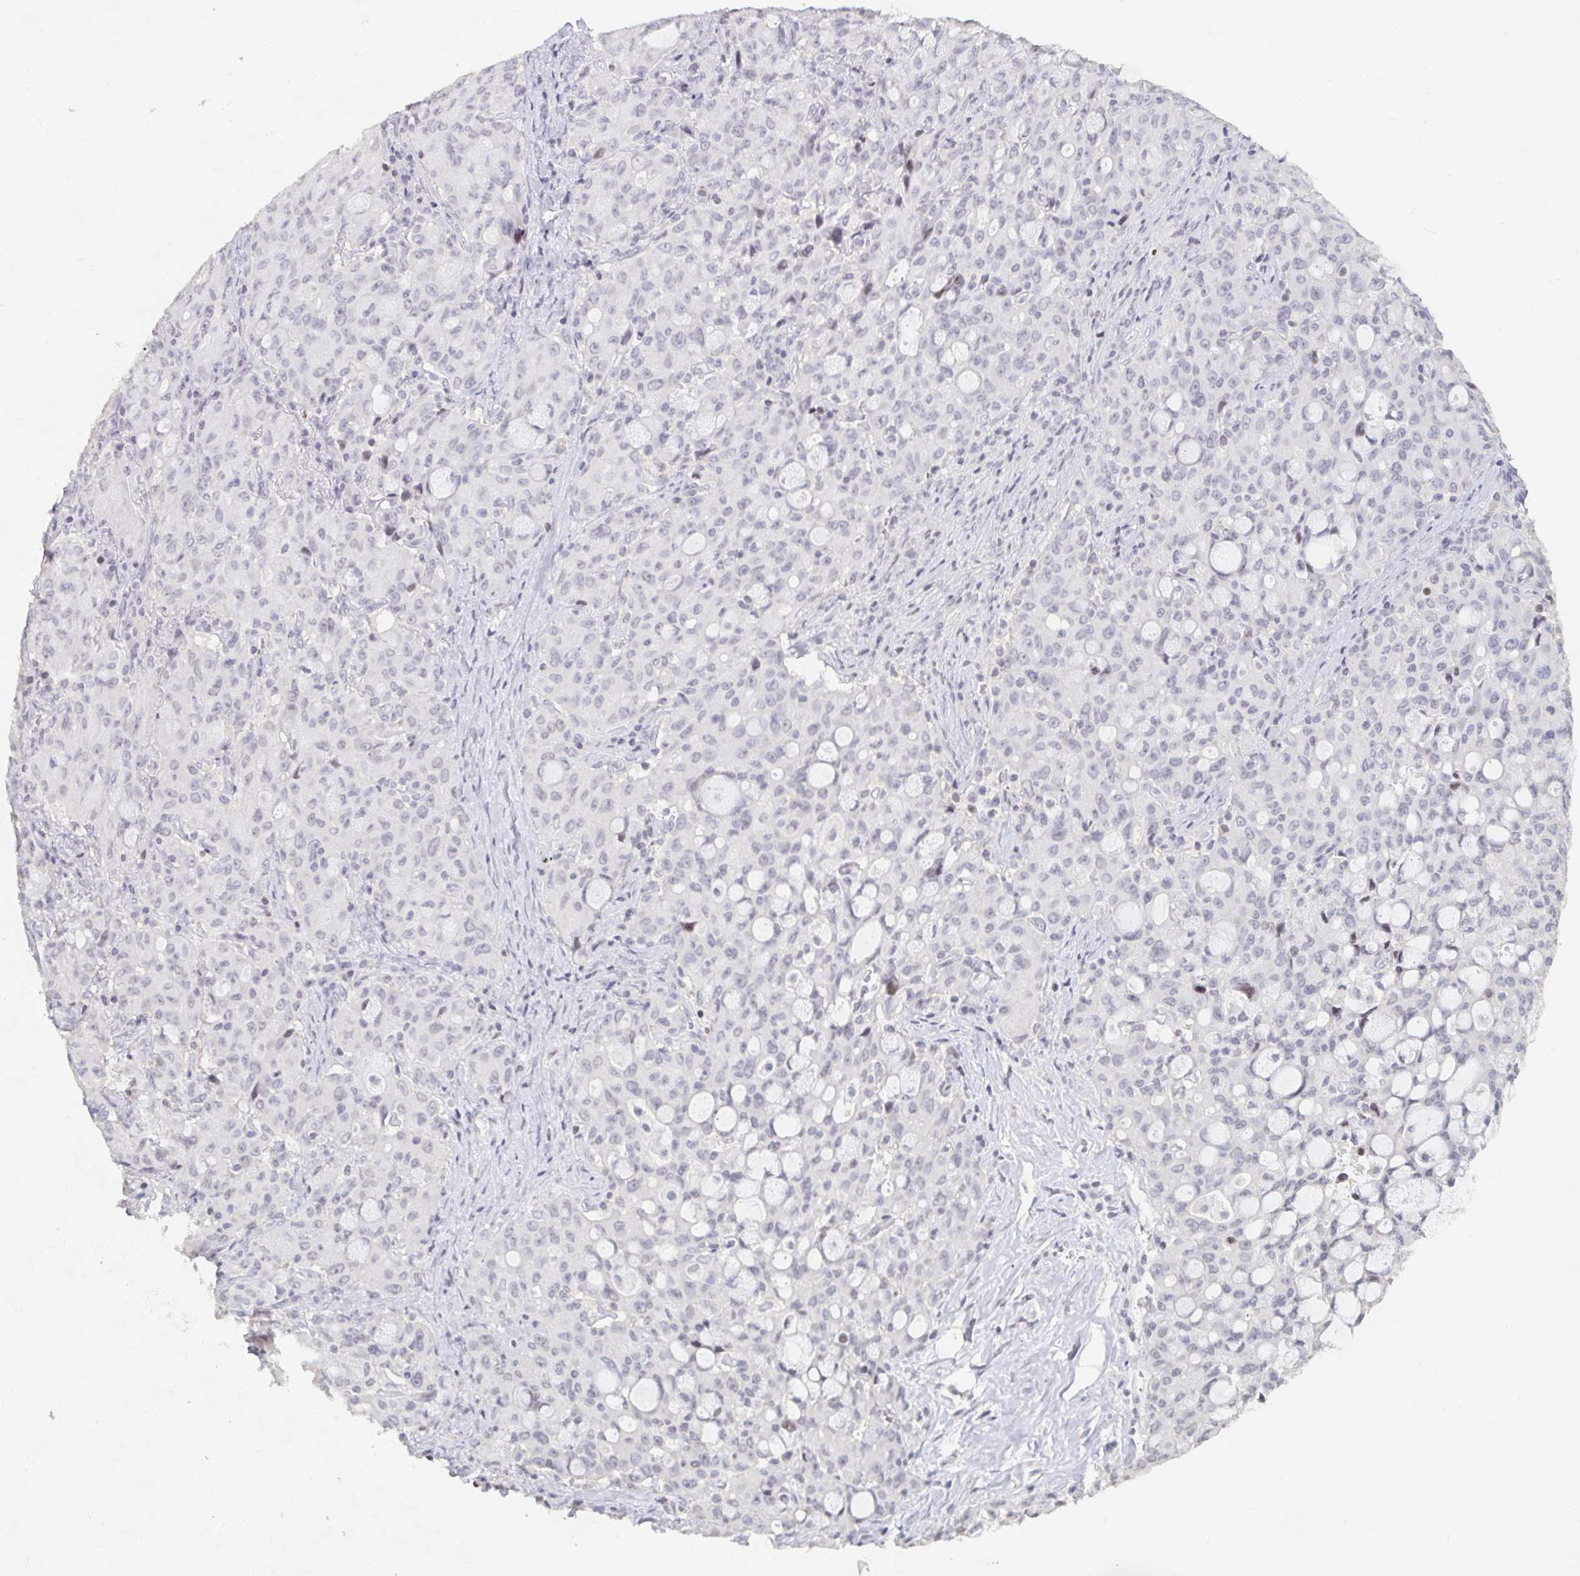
{"staining": {"intensity": "negative", "quantity": "none", "location": "none"}, "tissue": "lung cancer", "cell_type": "Tumor cells", "image_type": "cancer", "snomed": [{"axis": "morphology", "description": "Adenocarcinoma, NOS"}, {"axis": "topography", "description": "Lung"}], "caption": "High magnification brightfield microscopy of lung cancer stained with DAB (brown) and counterstained with hematoxylin (blue): tumor cells show no significant staining.", "gene": "NME9", "patient": {"sex": "female", "age": 44}}